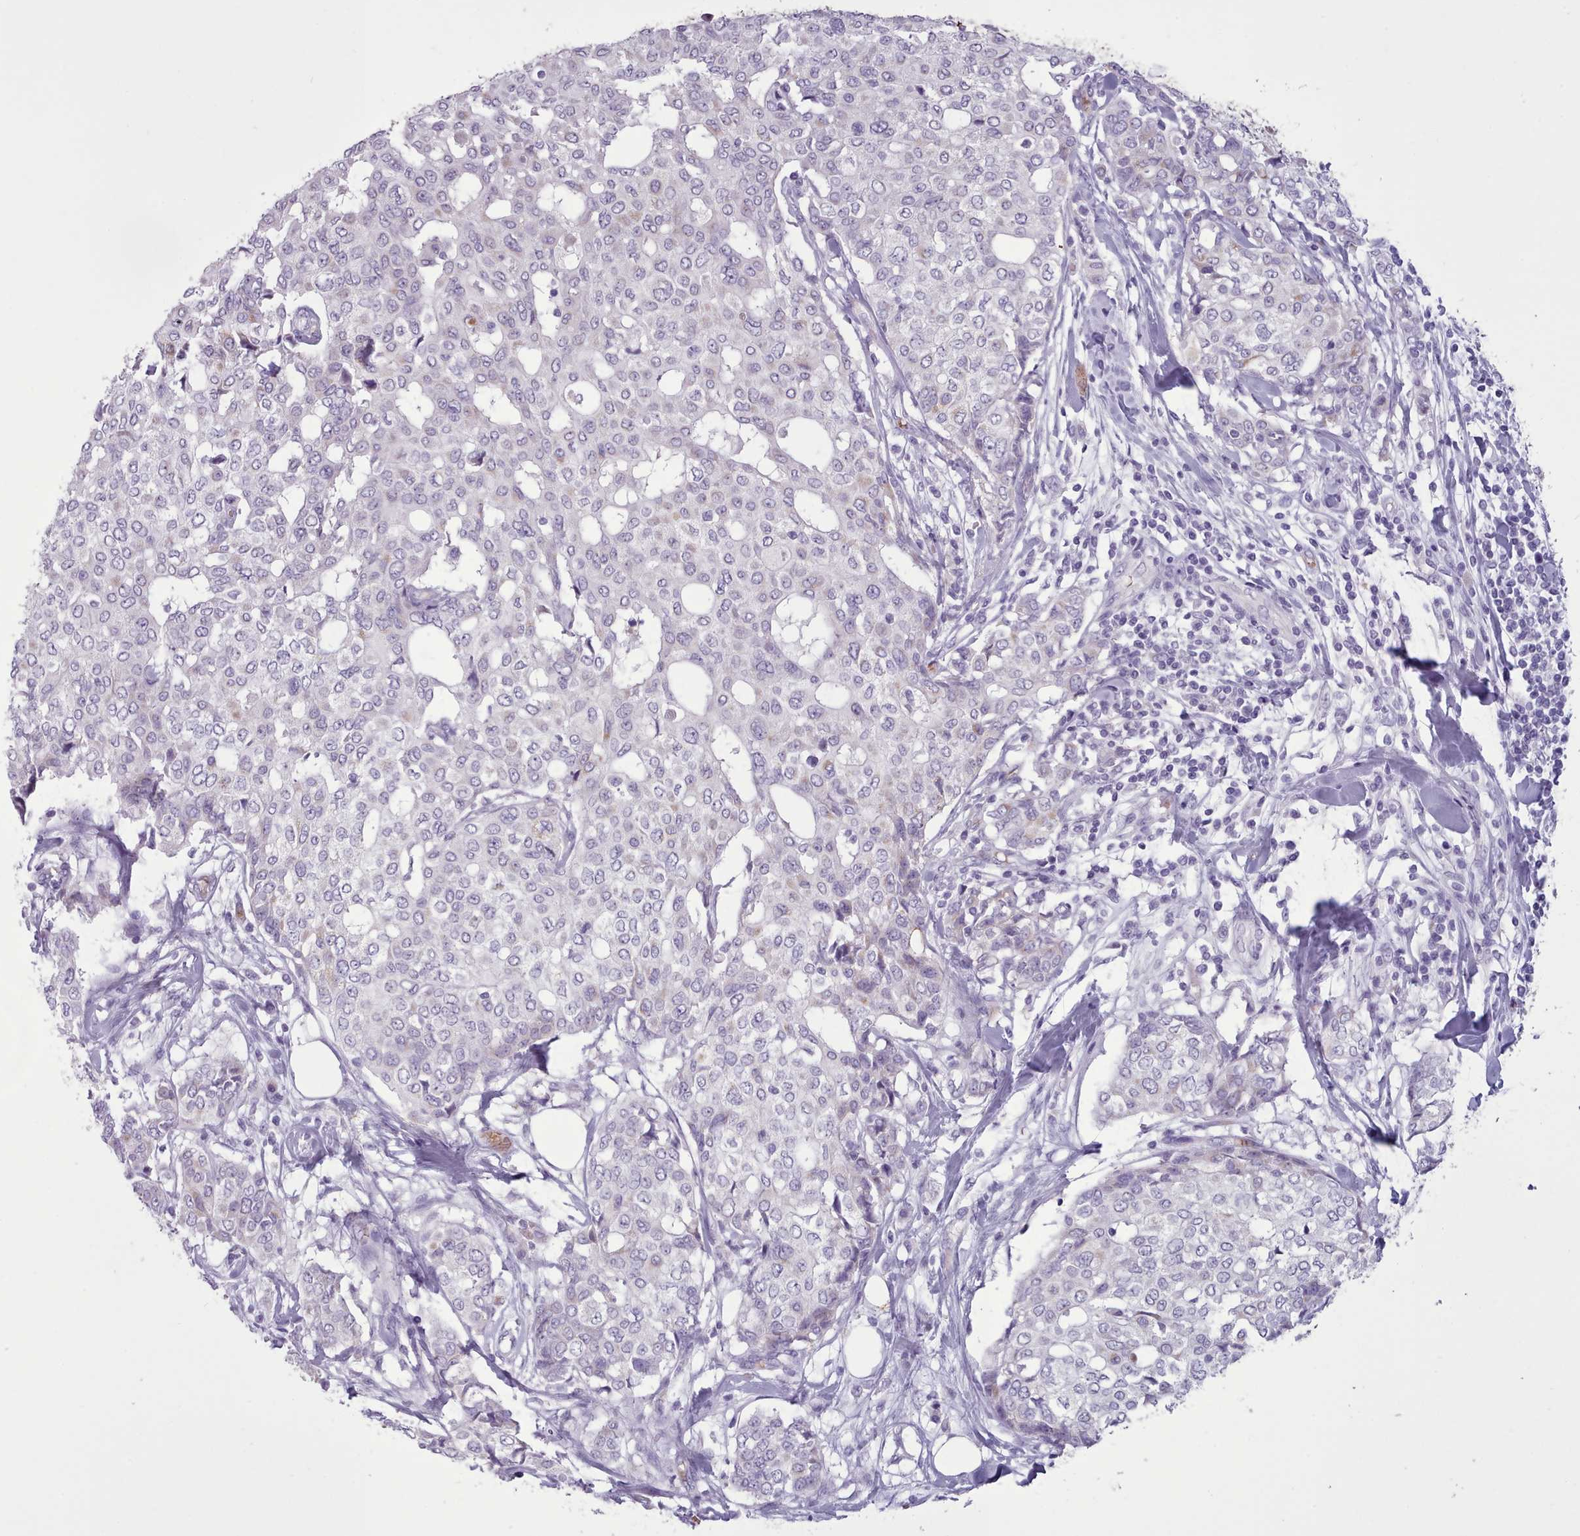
{"staining": {"intensity": "negative", "quantity": "none", "location": "none"}, "tissue": "breast cancer", "cell_type": "Tumor cells", "image_type": "cancer", "snomed": [{"axis": "morphology", "description": "Lobular carcinoma"}, {"axis": "topography", "description": "Breast"}], "caption": "An immunohistochemistry (IHC) histopathology image of breast cancer is shown. There is no staining in tumor cells of breast cancer. (Immunohistochemistry, brightfield microscopy, high magnification).", "gene": "AK4", "patient": {"sex": "female", "age": 51}}